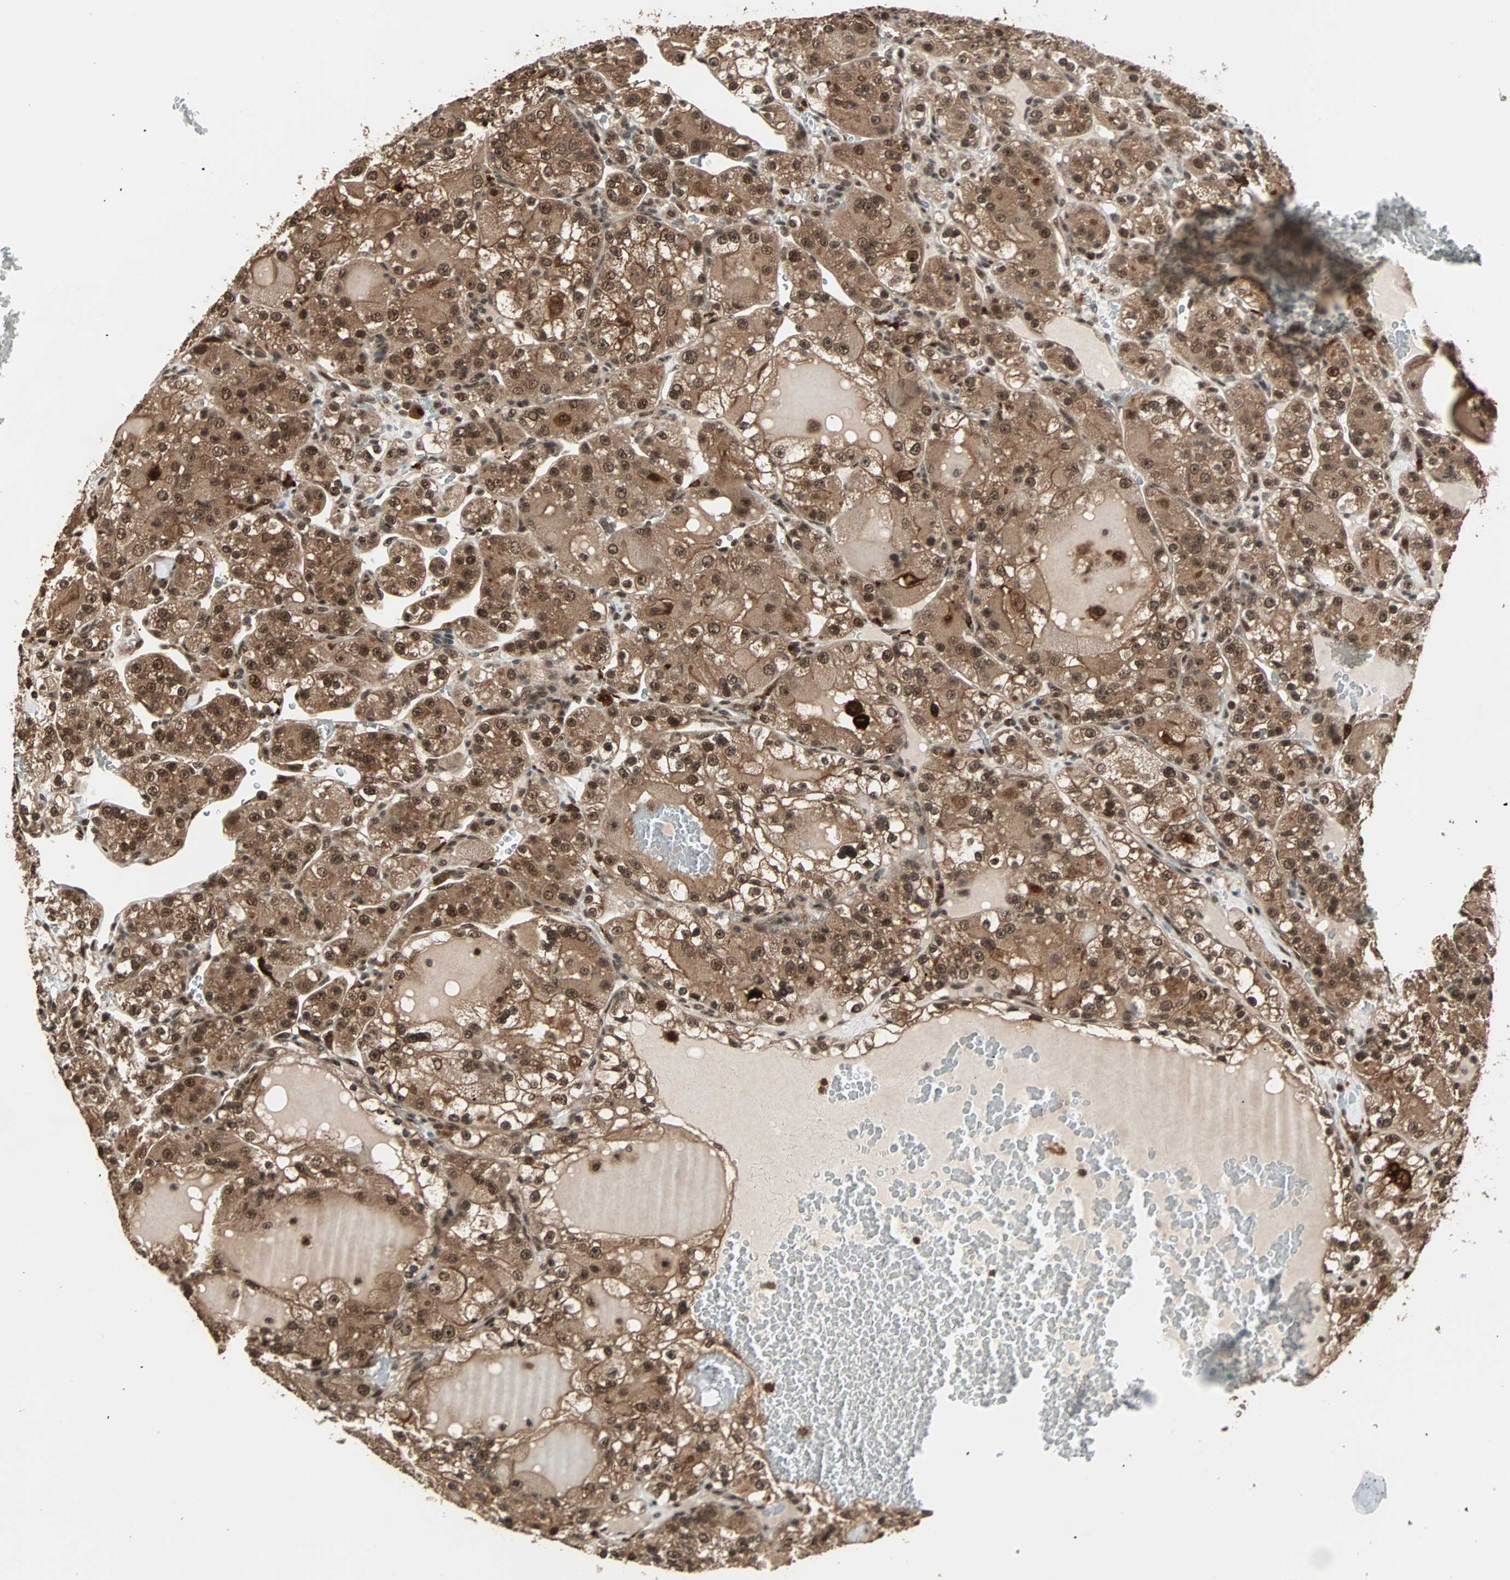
{"staining": {"intensity": "strong", "quantity": ">75%", "location": "cytoplasmic/membranous,nuclear"}, "tissue": "renal cancer", "cell_type": "Tumor cells", "image_type": "cancer", "snomed": [{"axis": "morphology", "description": "Normal tissue, NOS"}, {"axis": "morphology", "description": "Adenocarcinoma, NOS"}, {"axis": "topography", "description": "Kidney"}], "caption": "Immunohistochemical staining of human renal cancer displays high levels of strong cytoplasmic/membranous and nuclear staining in about >75% of tumor cells.", "gene": "ZNF44", "patient": {"sex": "male", "age": 61}}